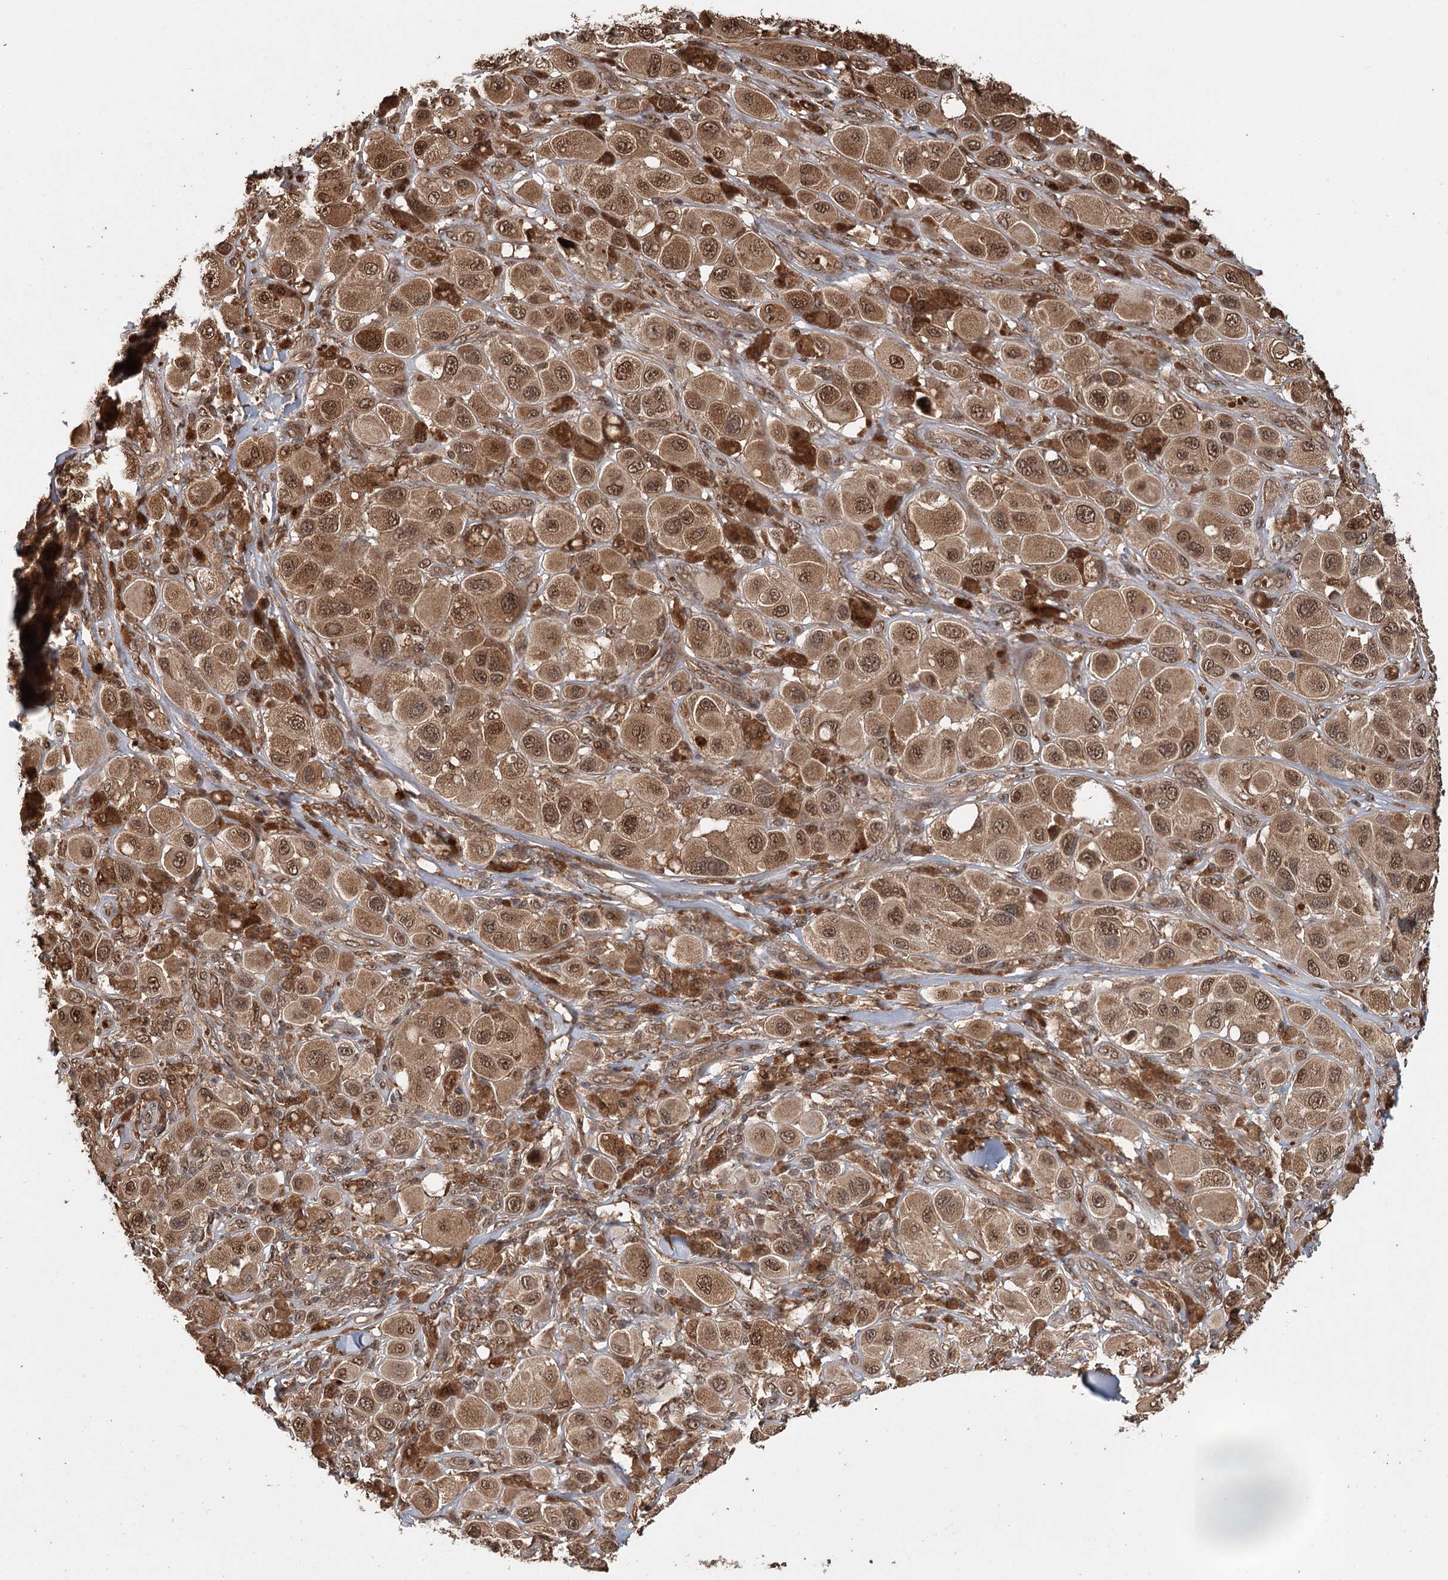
{"staining": {"intensity": "moderate", "quantity": ">75%", "location": "cytoplasmic/membranous,nuclear"}, "tissue": "melanoma", "cell_type": "Tumor cells", "image_type": "cancer", "snomed": [{"axis": "morphology", "description": "Malignant melanoma, Metastatic site"}, {"axis": "topography", "description": "Skin"}], "caption": "Immunohistochemical staining of human melanoma demonstrates medium levels of moderate cytoplasmic/membranous and nuclear positivity in about >75% of tumor cells.", "gene": "N6AMT1", "patient": {"sex": "male", "age": 41}}